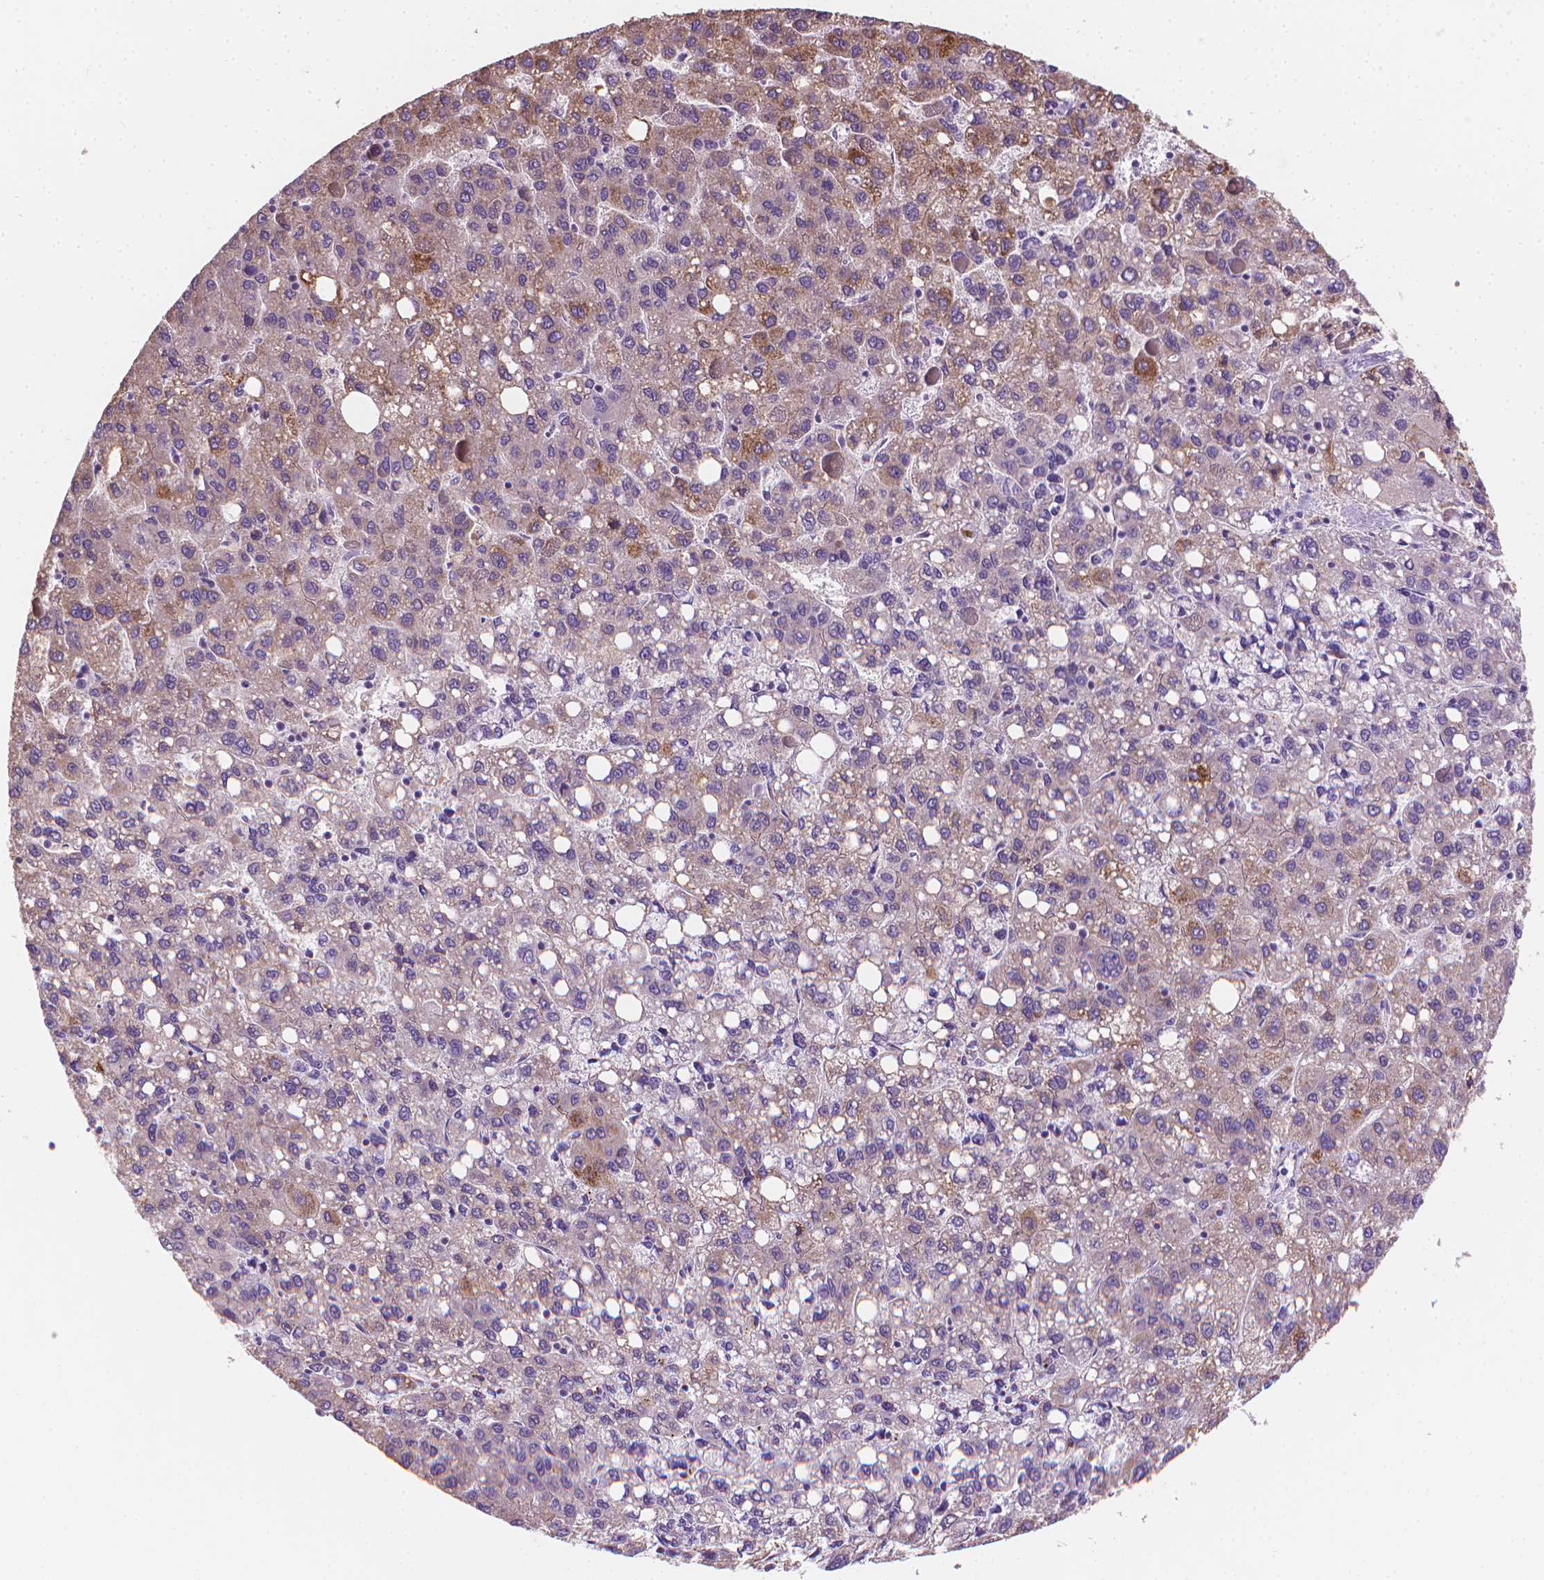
{"staining": {"intensity": "moderate", "quantity": "25%-75%", "location": "cytoplasmic/membranous"}, "tissue": "liver cancer", "cell_type": "Tumor cells", "image_type": "cancer", "snomed": [{"axis": "morphology", "description": "Carcinoma, Hepatocellular, NOS"}, {"axis": "topography", "description": "Liver"}], "caption": "This is an image of immunohistochemistry (IHC) staining of liver cancer, which shows moderate staining in the cytoplasmic/membranous of tumor cells.", "gene": "CLXN", "patient": {"sex": "female", "age": 82}}